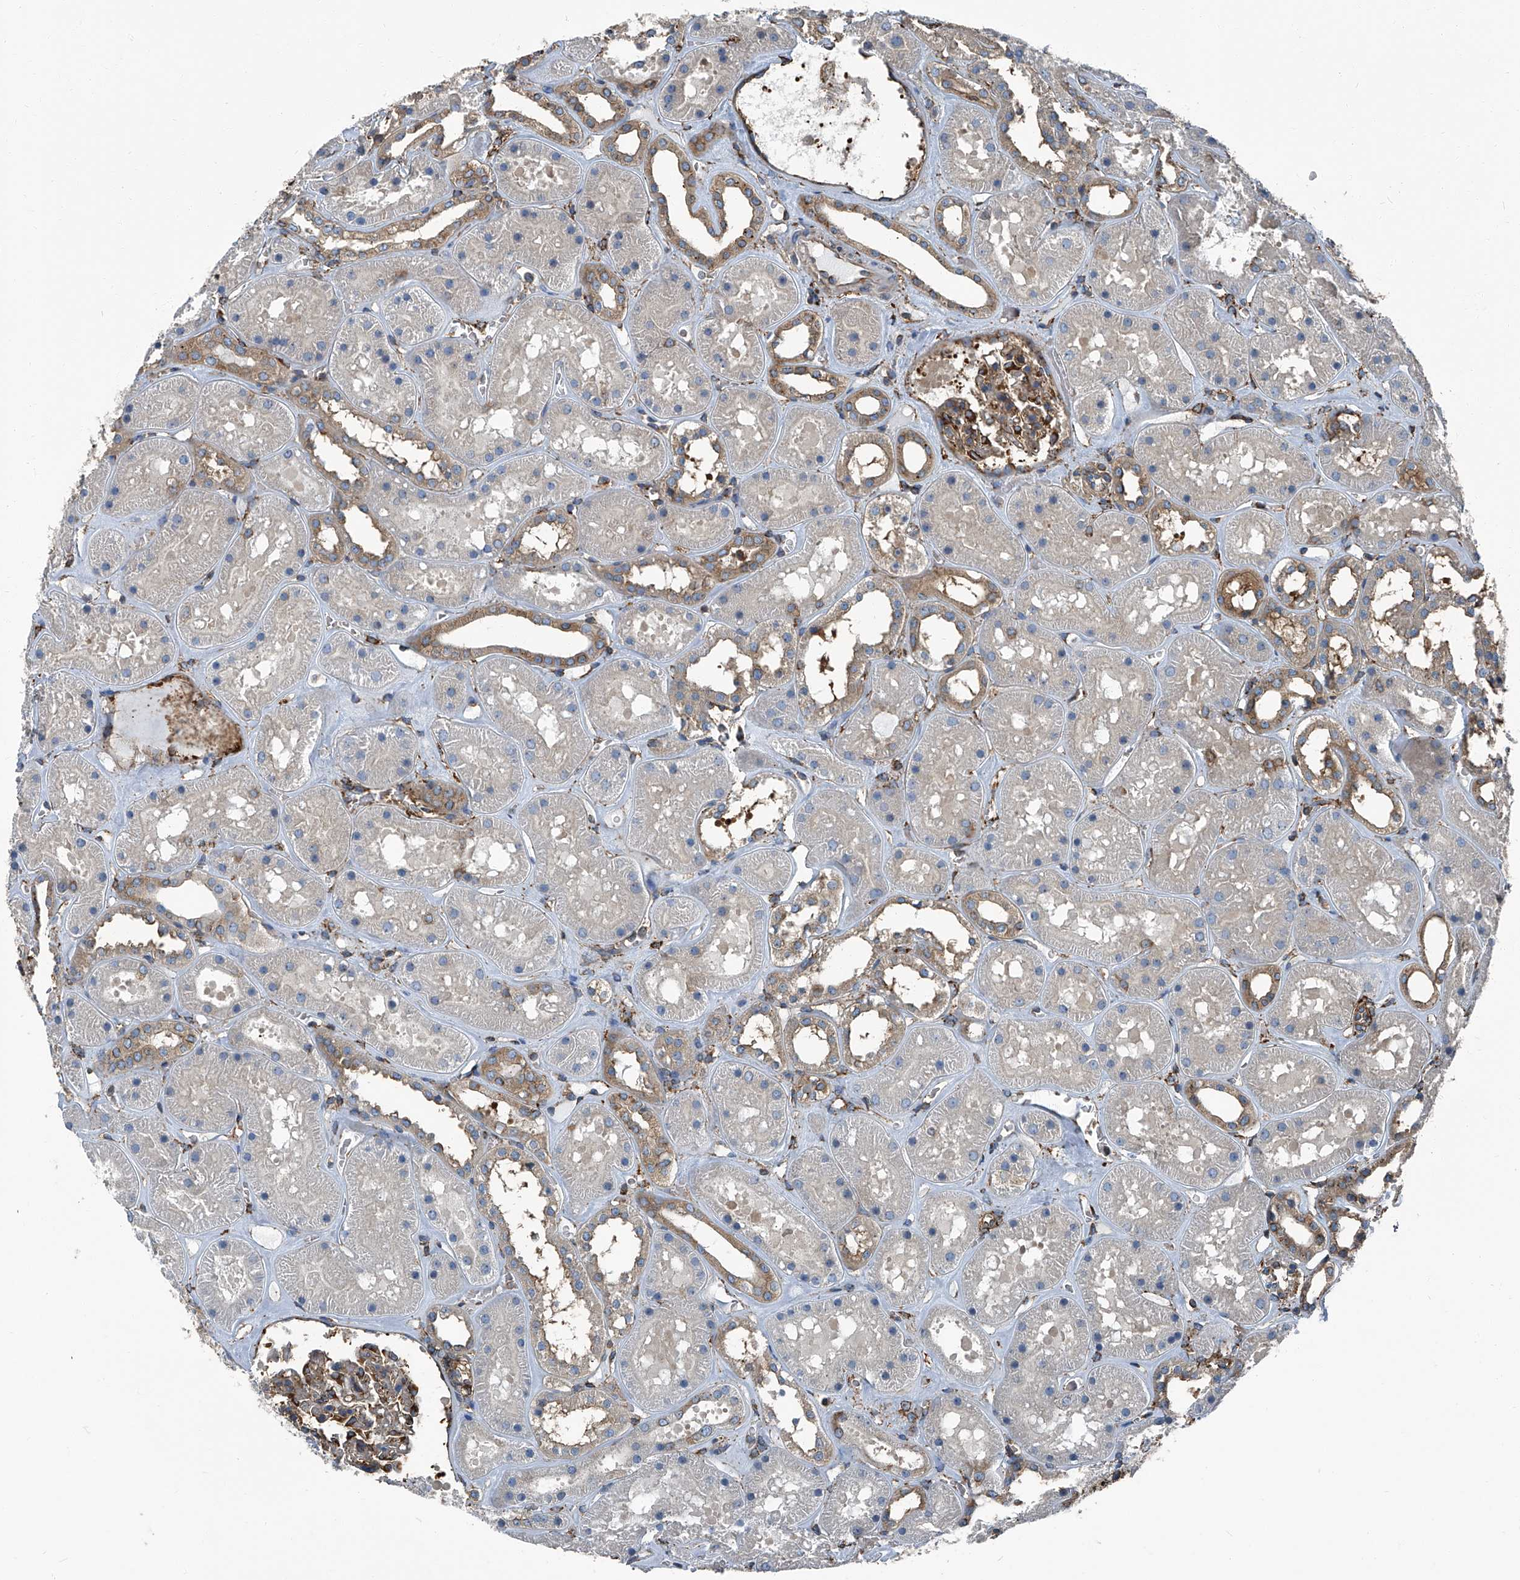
{"staining": {"intensity": "moderate", "quantity": ">75%", "location": "cytoplasmic/membranous"}, "tissue": "kidney", "cell_type": "Cells in glomeruli", "image_type": "normal", "snomed": [{"axis": "morphology", "description": "Normal tissue, NOS"}, {"axis": "topography", "description": "Kidney"}], "caption": "DAB (3,3'-diaminobenzidine) immunohistochemical staining of normal kidney exhibits moderate cytoplasmic/membranous protein staining in approximately >75% of cells in glomeruli. (brown staining indicates protein expression, while blue staining denotes nuclei).", "gene": "SEPTIN7", "patient": {"sex": "female", "age": 41}}